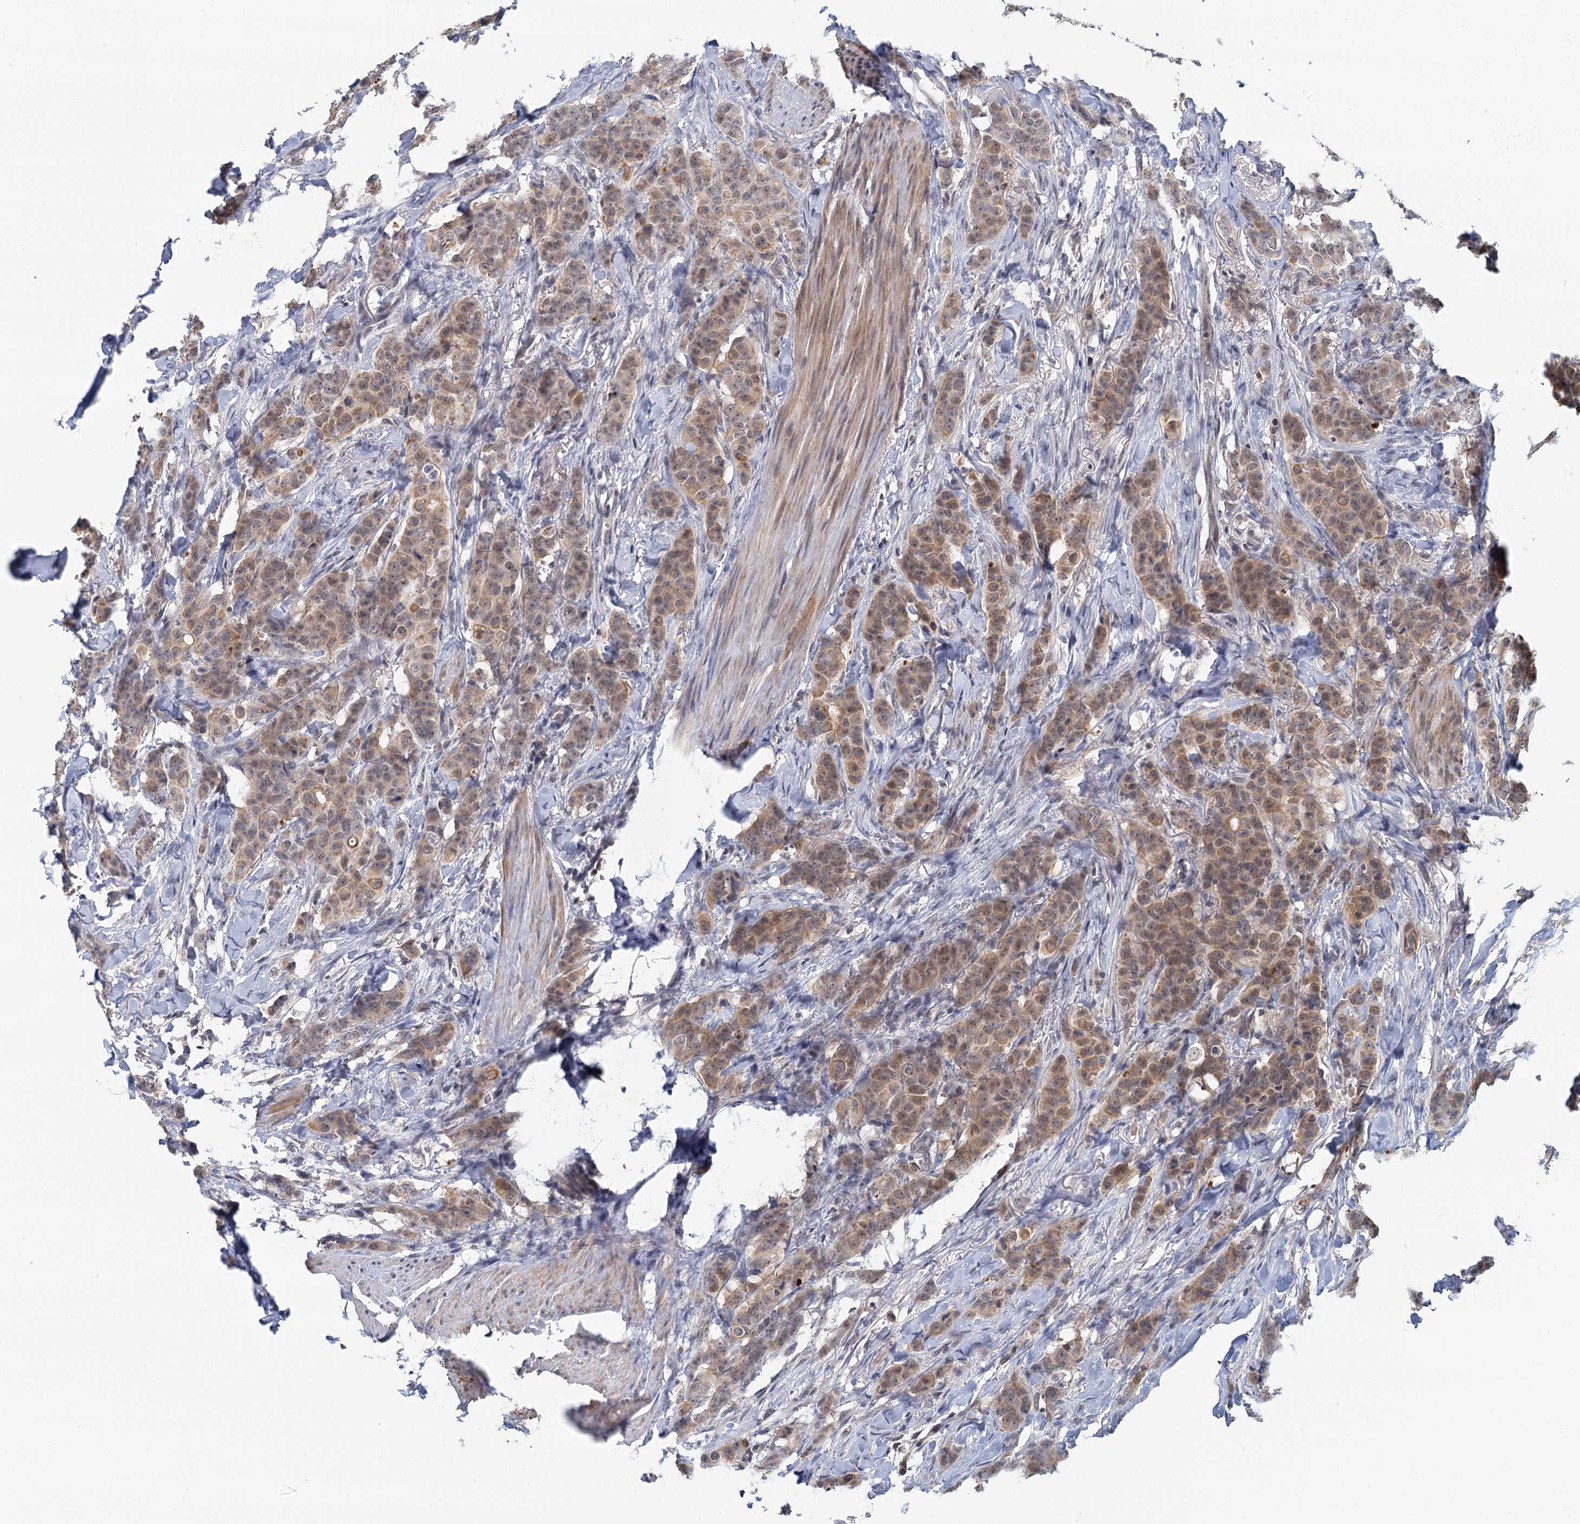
{"staining": {"intensity": "moderate", "quantity": ">75%", "location": "cytoplasmic/membranous"}, "tissue": "breast cancer", "cell_type": "Tumor cells", "image_type": "cancer", "snomed": [{"axis": "morphology", "description": "Duct carcinoma"}, {"axis": "topography", "description": "Breast"}], "caption": "The histopathology image shows a brown stain indicating the presence of a protein in the cytoplasmic/membranous of tumor cells in breast intraductal carcinoma. Using DAB (brown) and hematoxylin (blue) stains, captured at high magnification using brightfield microscopy.", "gene": "GPATCH11", "patient": {"sex": "female", "age": 40}}